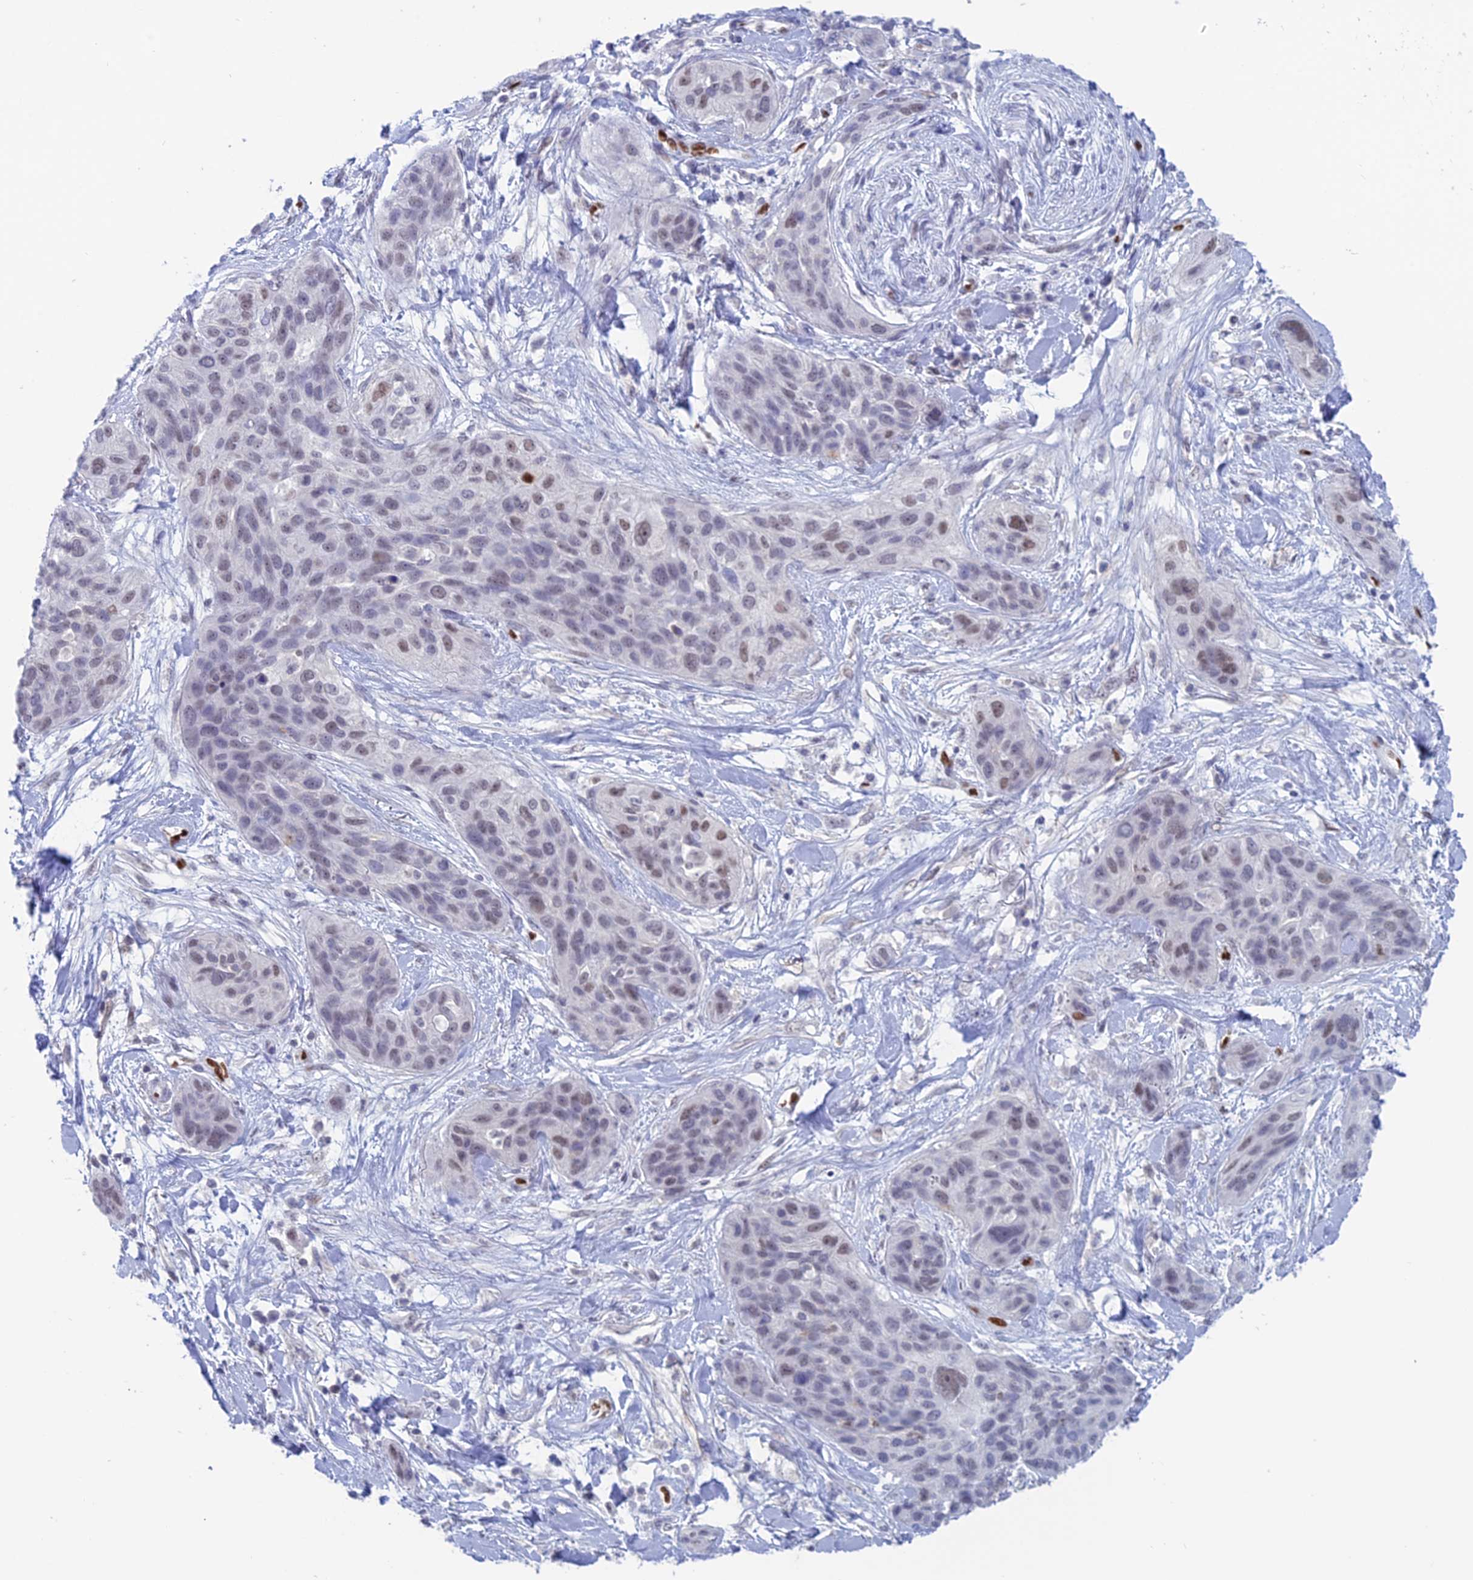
{"staining": {"intensity": "weak", "quantity": "<25%", "location": "nuclear"}, "tissue": "lung cancer", "cell_type": "Tumor cells", "image_type": "cancer", "snomed": [{"axis": "morphology", "description": "Squamous cell carcinoma, NOS"}, {"axis": "topography", "description": "Lung"}], "caption": "DAB (3,3'-diaminobenzidine) immunohistochemical staining of human squamous cell carcinoma (lung) displays no significant positivity in tumor cells.", "gene": "NOL4L", "patient": {"sex": "female", "age": 70}}